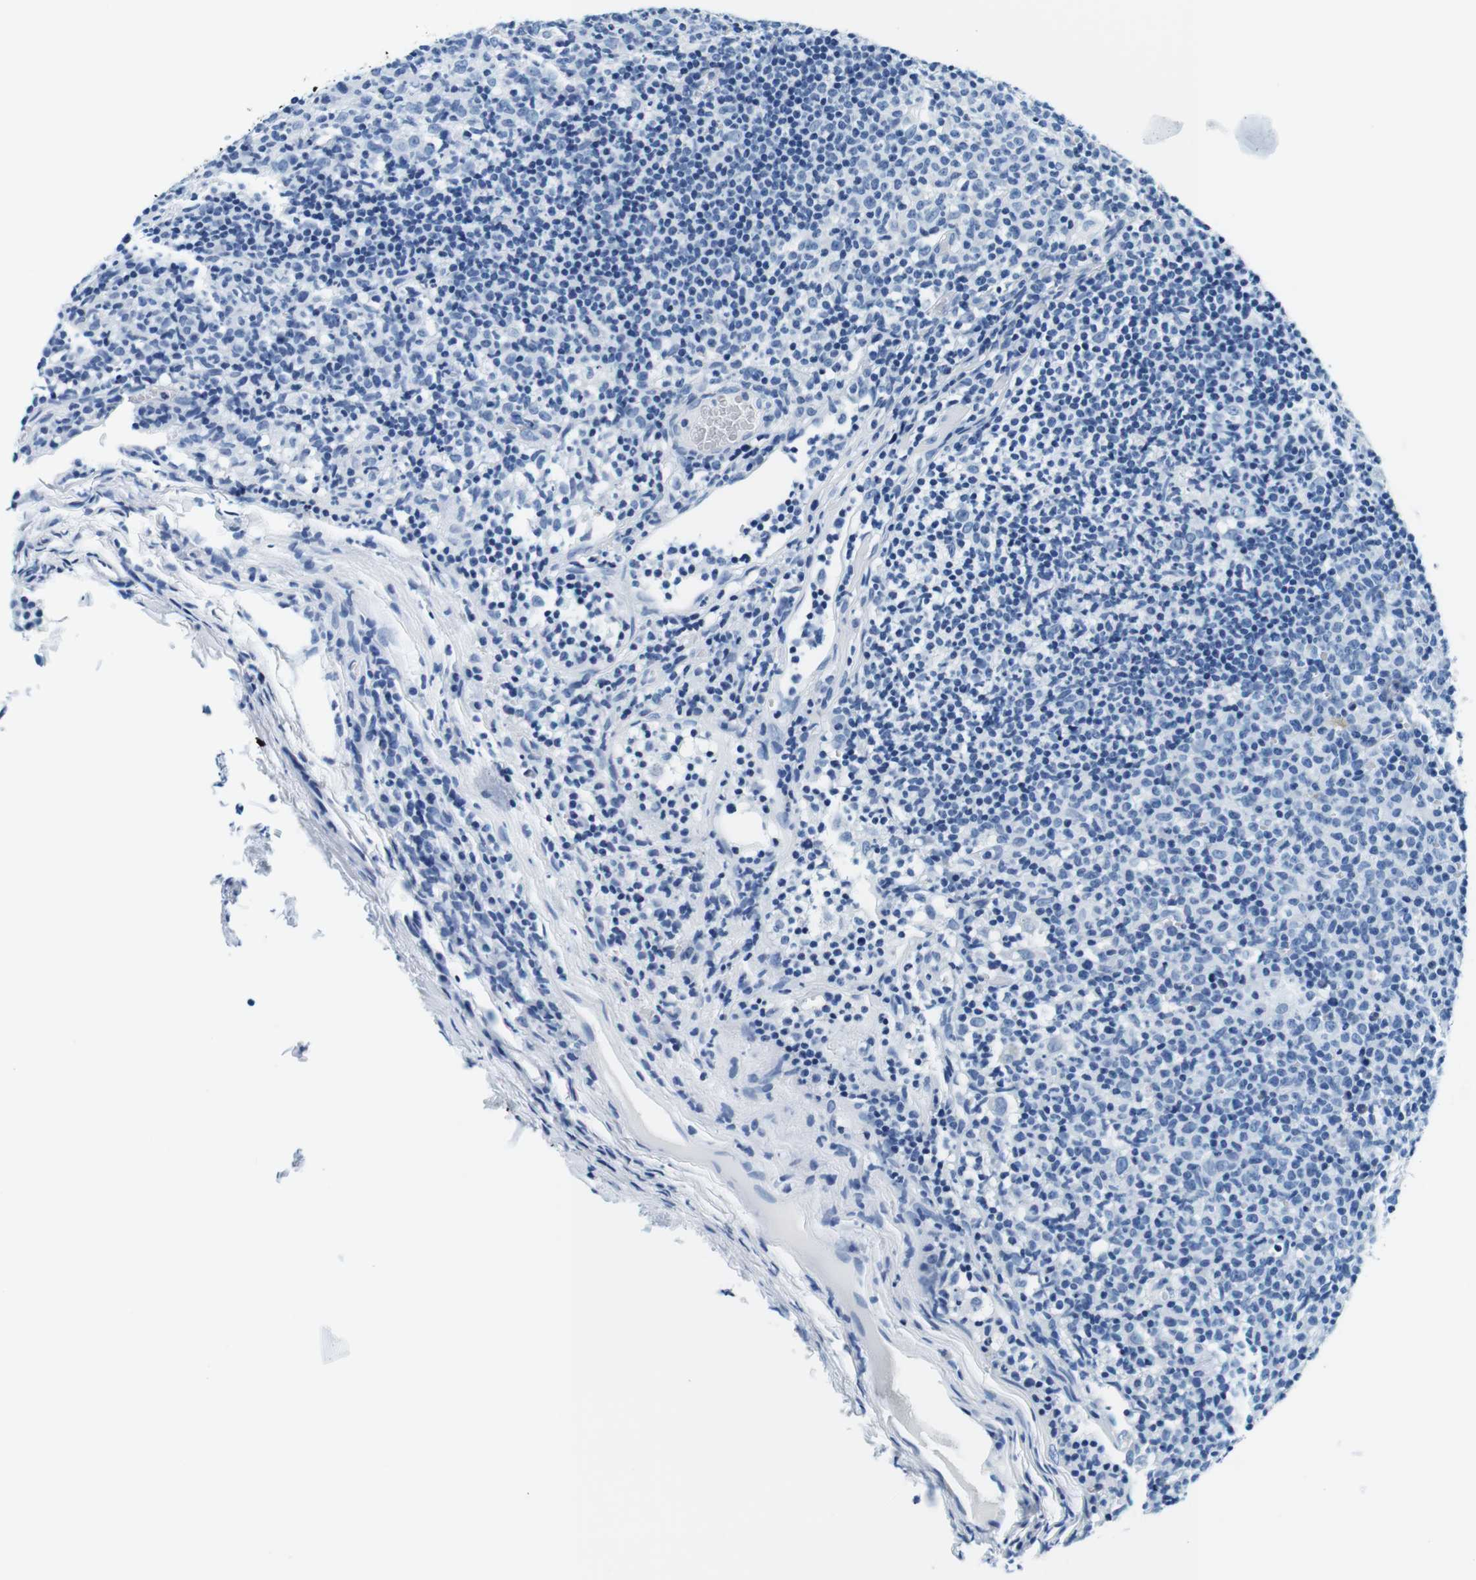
{"staining": {"intensity": "negative", "quantity": "none", "location": "none"}, "tissue": "lymph node", "cell_type": "Germinal center cells", "image_type": "normal", "snomed": [{"axis": "morphology", "description": "Normal tissue, NOS"}, {"axis": "morphology", "description": "Inflammation, NOS"}, {"axis": "topography", "description": "Lymph node"}], "caption": "A high-resolution histopathology image shows IHC staining of benign lymph node, which shows no significant expression in germinal center cells.", "gene": "ELANE", "patient": {"sex": "male", "age": 55}}